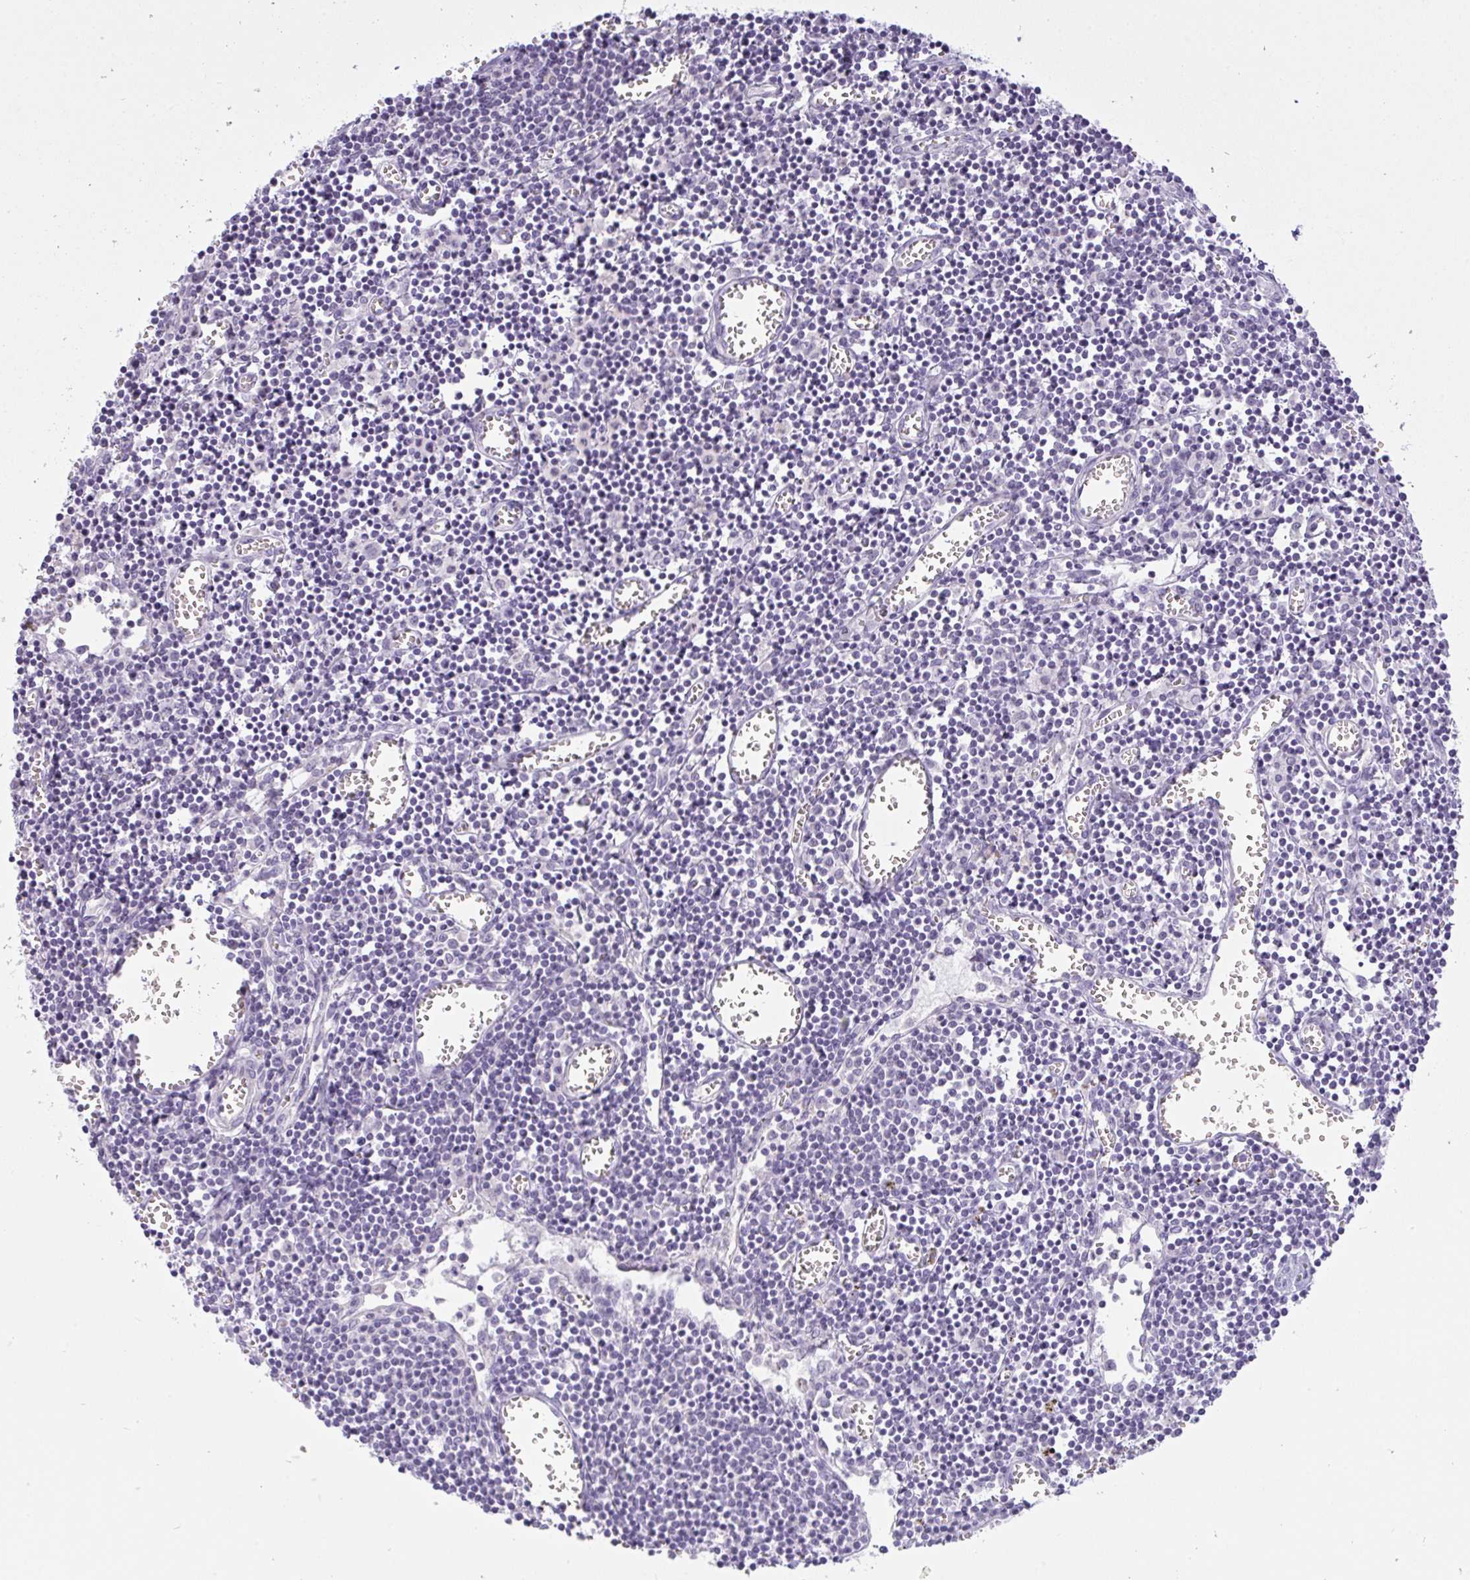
{"staining": {"intensity": "negative", "quantity": "none", "location": "none"}, "tissue": "lymph node", "cell_type": "Germinal center cells", "image_type": "normal", "snomed": [{"axis": "morphology", "description": "Normal tissue, NOS"}, {"axis": "topography", "description": "Lymph node"}], "caption": "Micrograph shows no protein expression in germinal center cells of benign lymph node.", "gene": "GSDMB", "patient": {"sex": "male", "age": 66}}